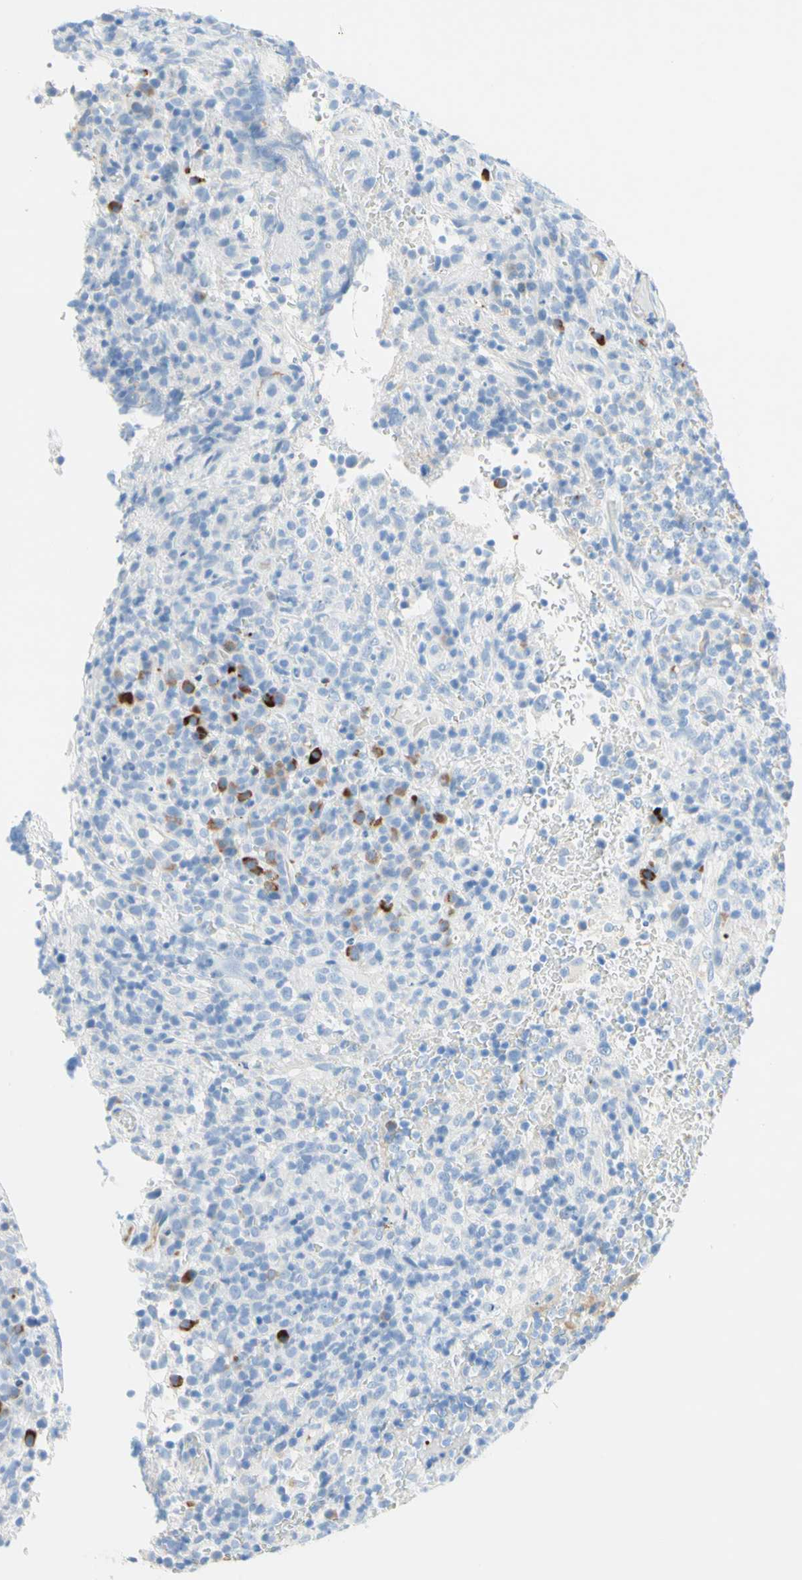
{"staining": {"intensity": "negative", "quantity": "none", "location": "none"}, "tissue": "lymphoma", "cell_type": "Tumor cells", "image_type": "cancer", "snomed": [{"axis": "morphology", "description": "Malignant lymphoma, non-Hodgkin's type, High grade"}, {"axis": "topography", "description": "Lymph node"}], "caption": "IHC micrograph of lymphoma stained for a protein (brown), which exhibits no expression in tumor cells.", "gene": "IL6ST", "patient": {"sex": "female", "age": 76}}